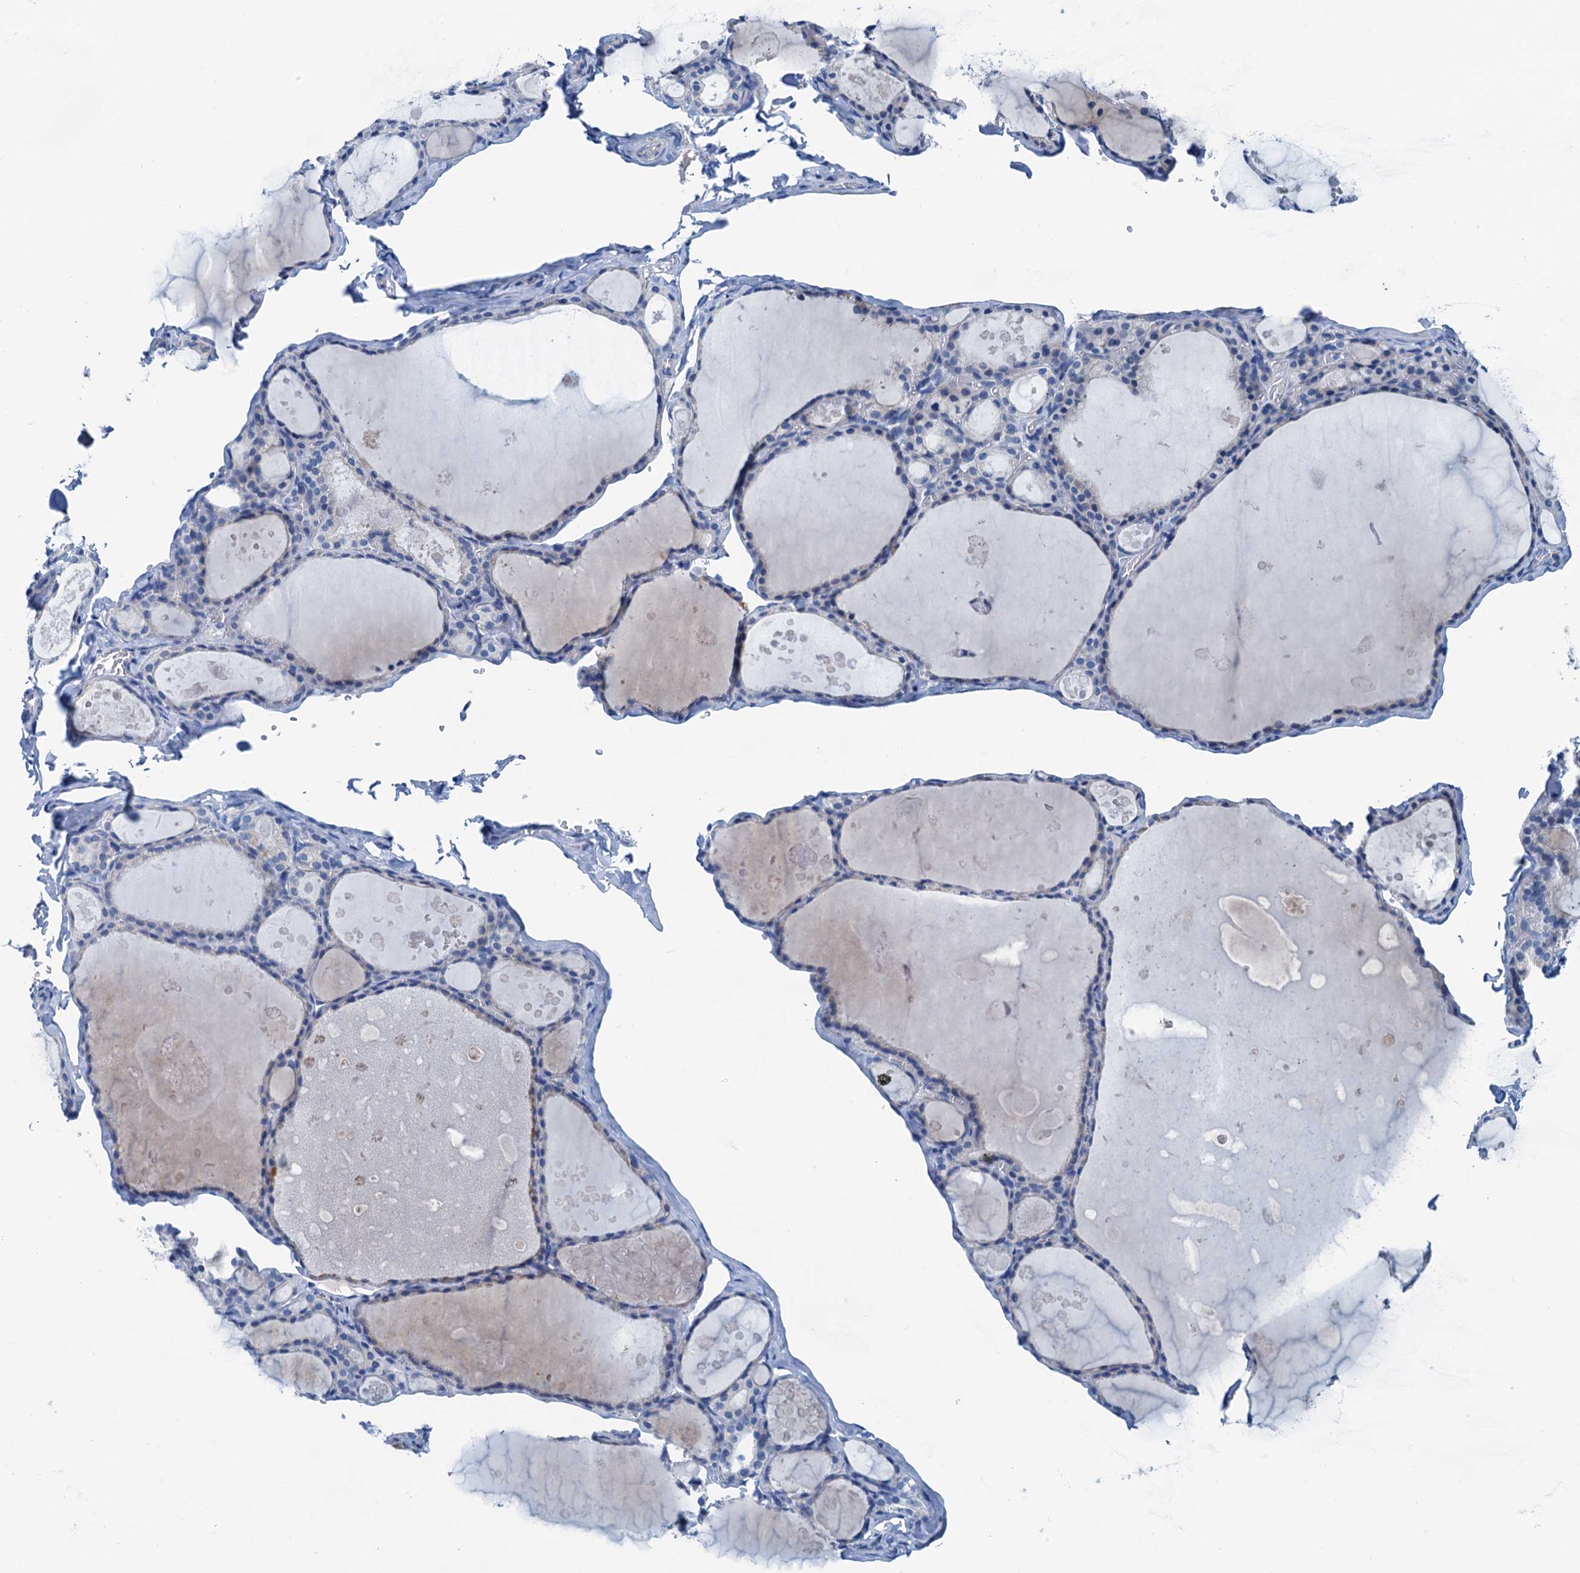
{"staining": {"intensity": "negative", "quantity": "none", "location": "none"}, "tissue": "thyroid gland", "cell_type": "Glandular cells", "image_type": "normal", "snomed": [{"axis": "morphology", "description": "Normal tissue, NOS"}, {"axis": "topography", "description": "Thyroid gland"}], "caption": "IHC image of unremarkable thyroid gland: human thyroid gland stained with DAB (3,3'-diaminobenzidine) shows no significant protein expression in glandular cells.", "gene": "KNDC1", "patient": {"sex": "male", "age": 56}}